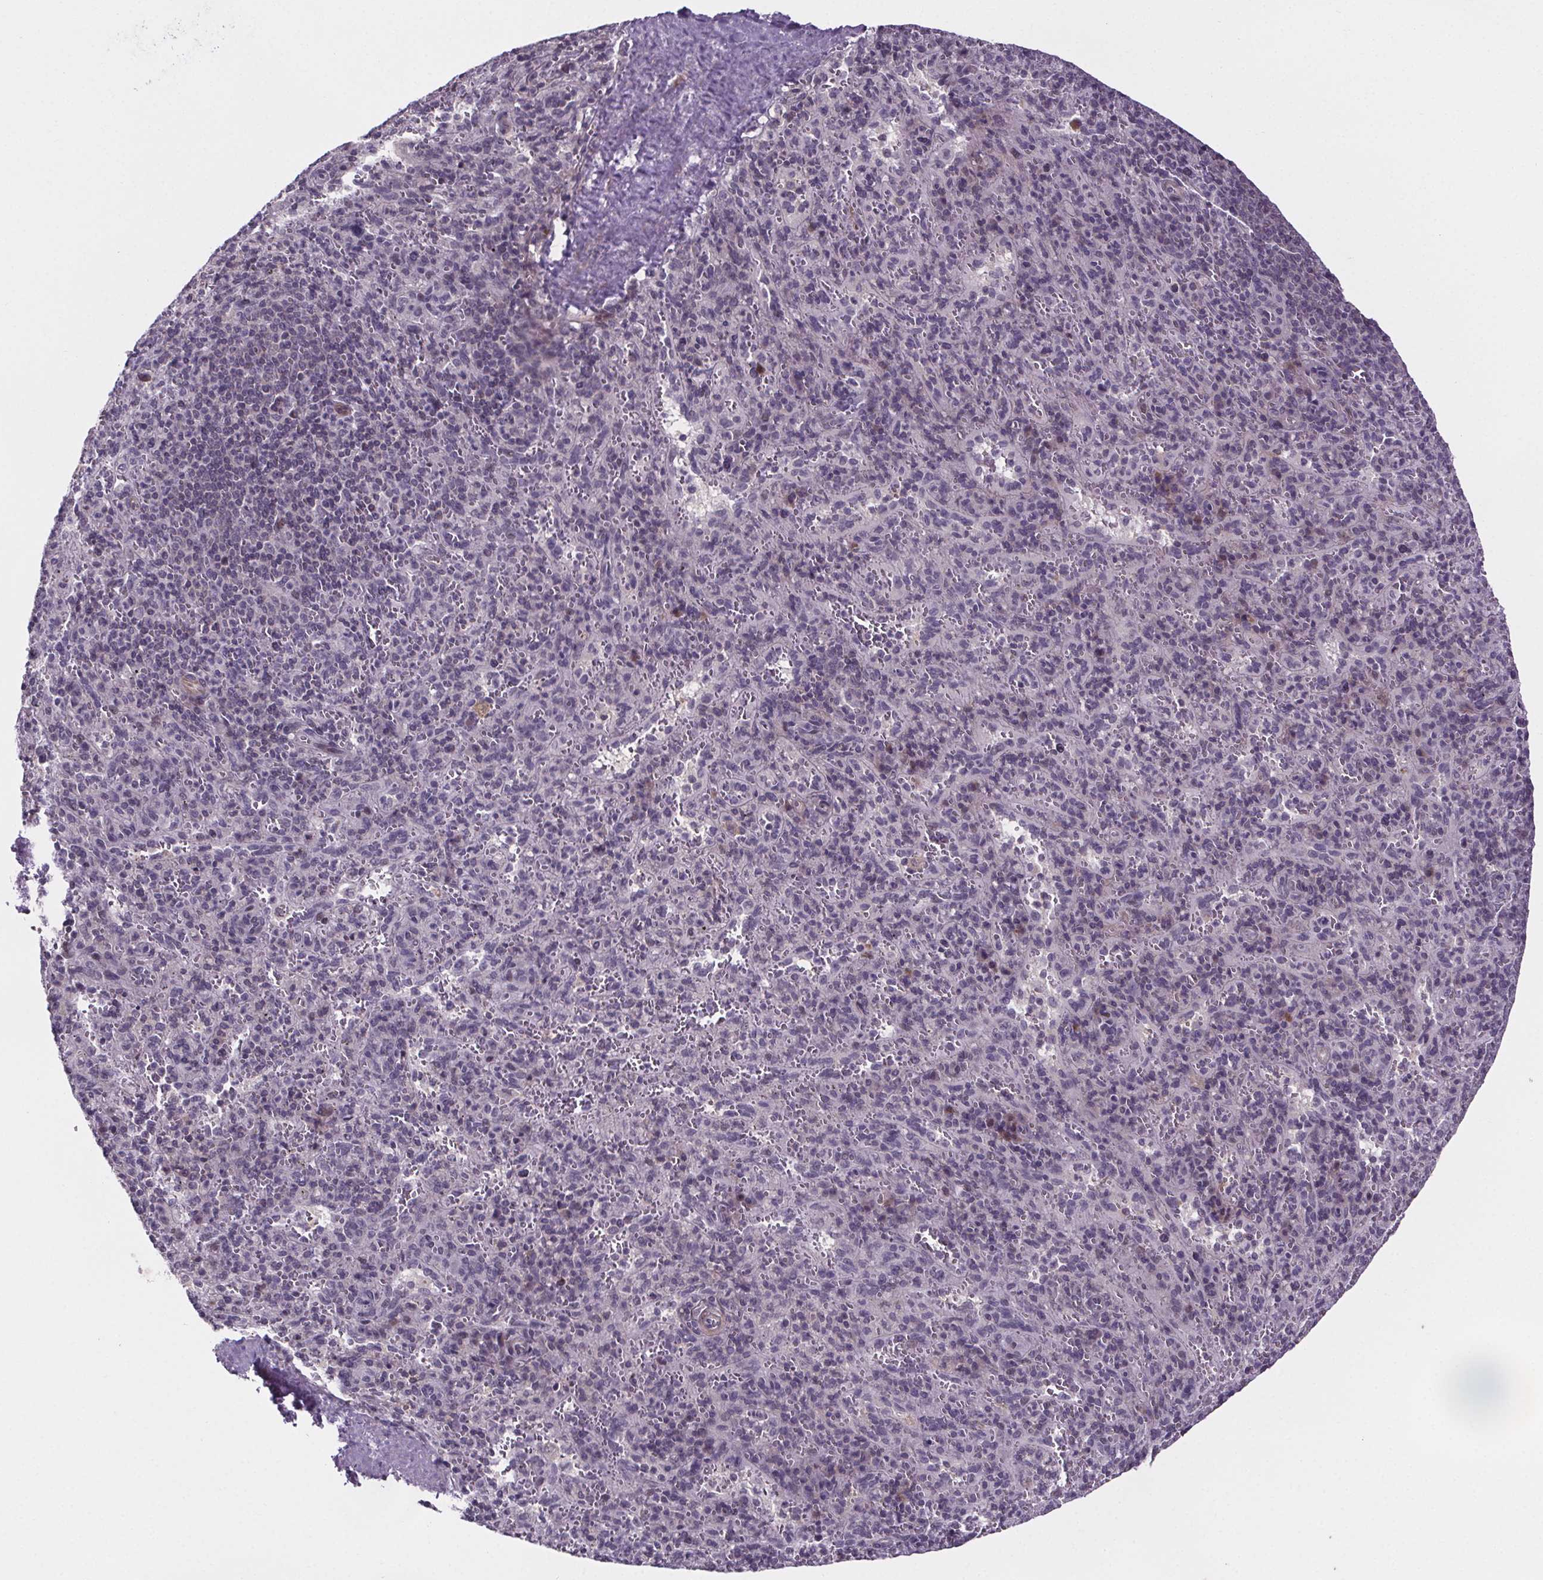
{"staining": {"intensity": "negative", "quantity": "none", "location": "none"}, "tissue": "spleen", "cell_type": "Cells in red pulp", "image_type": "normal", "snomed": [{"axis": "morphology", "description": "Normal tissue, NOS"}, {"axis": "topography", "description": "Spleen"}], "caption": "This micrograph is of benign spleen stained with immunohistochemistry to label a protein in brown with the nuclei are counter-stained blue. There is no positivity in cells in red pulp.", "gene": "TTC12", "patient": {"sex": "male", "age": 57}}